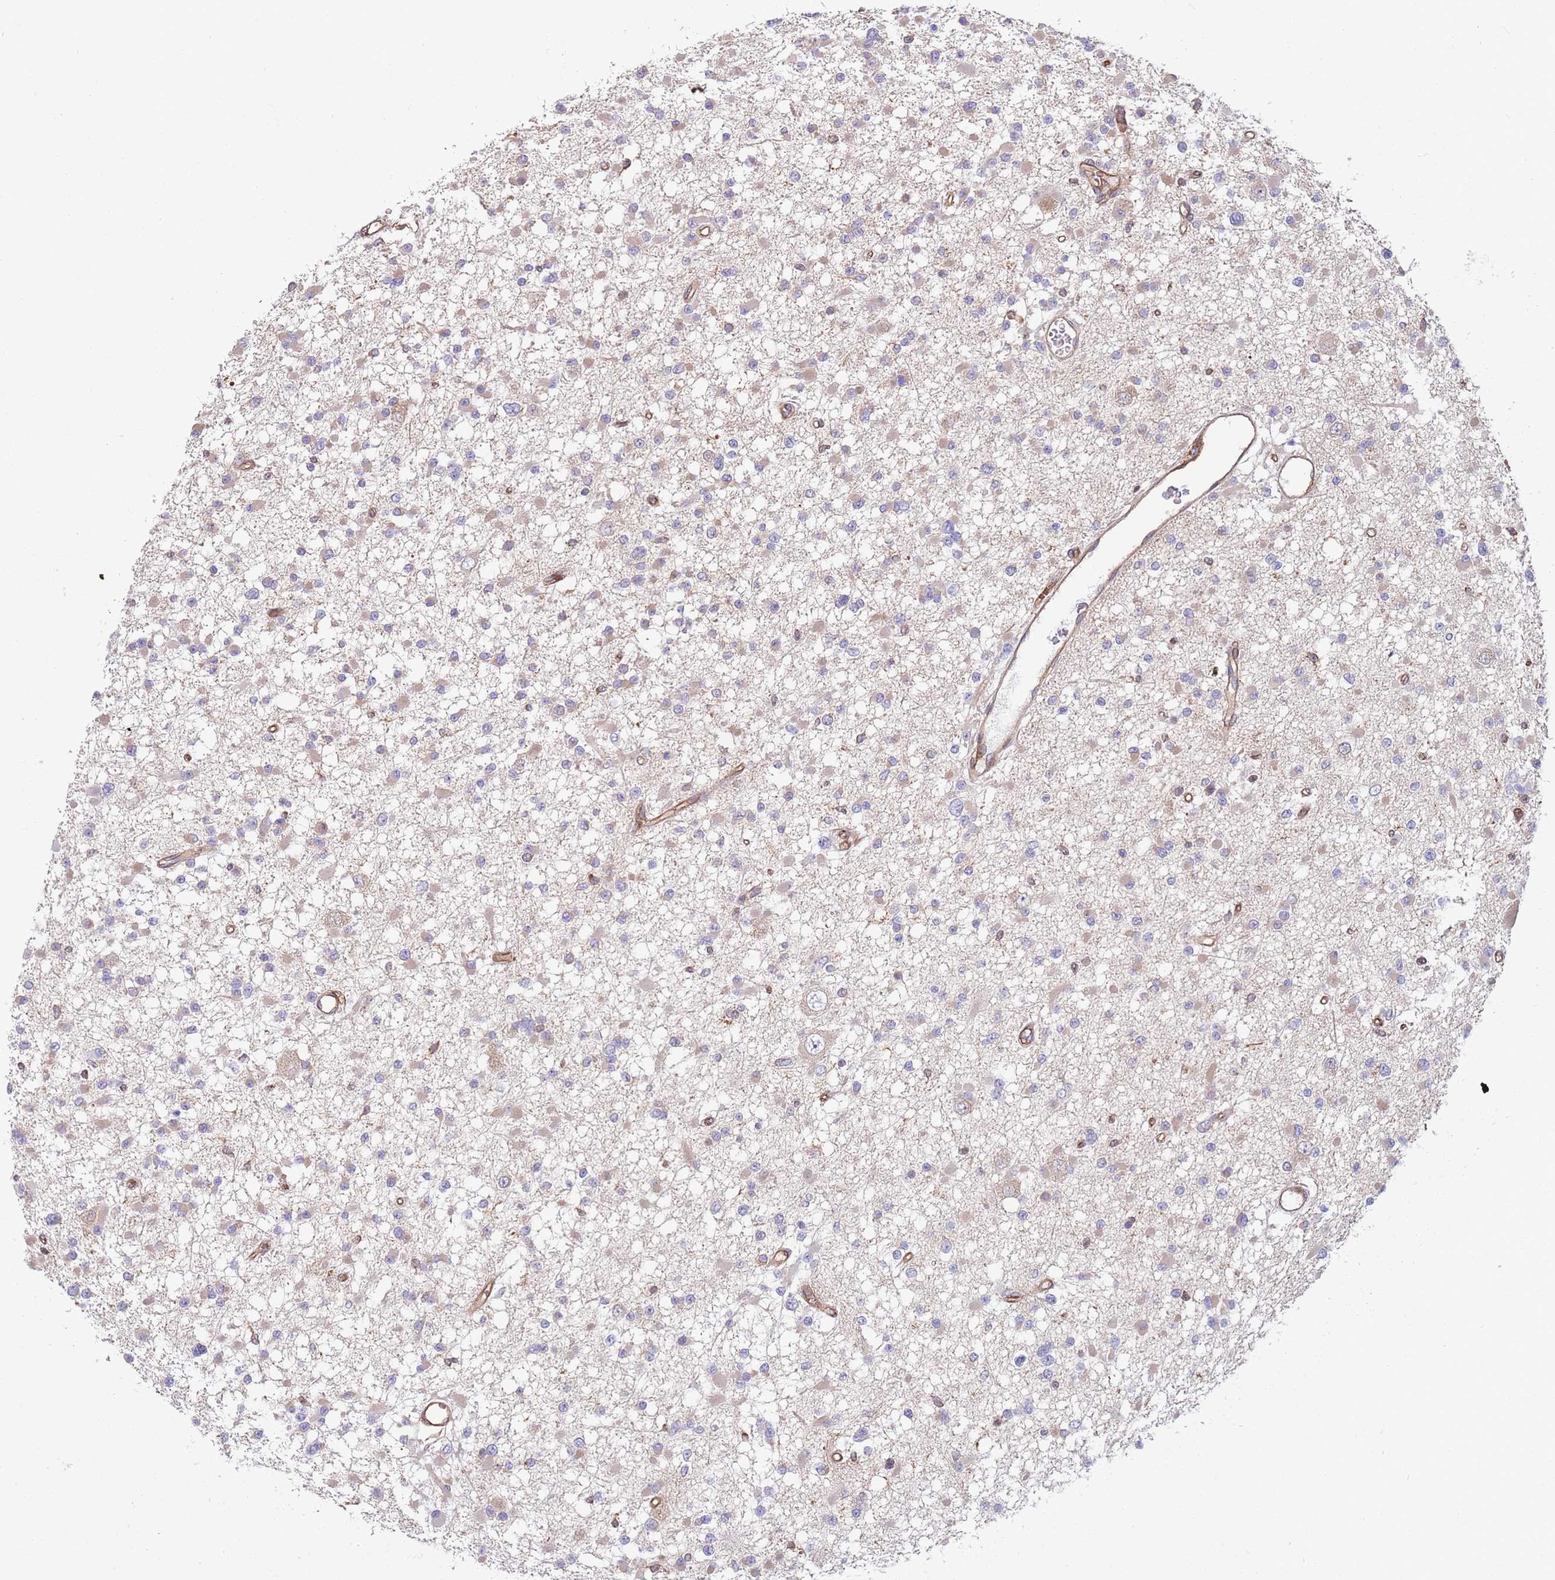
{"staining": {"intensity": "negative", "quantity": "none", "location": "none"}, "tissue": "glioma", "cell_type": "Tumor cells", "image_type": "cancer", "snomed": [{"axis": "morphology", "description": "Glioma, malignant, Low grade"}, {"axis": "topography", "description": "Brain"}], "caption": "IHC micrograph of neoplastic tissue: low-grade glioma (malignant) stained with DAB shows no significant protein expression in tumor cells.", "gene": "KBTBD7", "patient": {"sex": "female", "age": 22}}